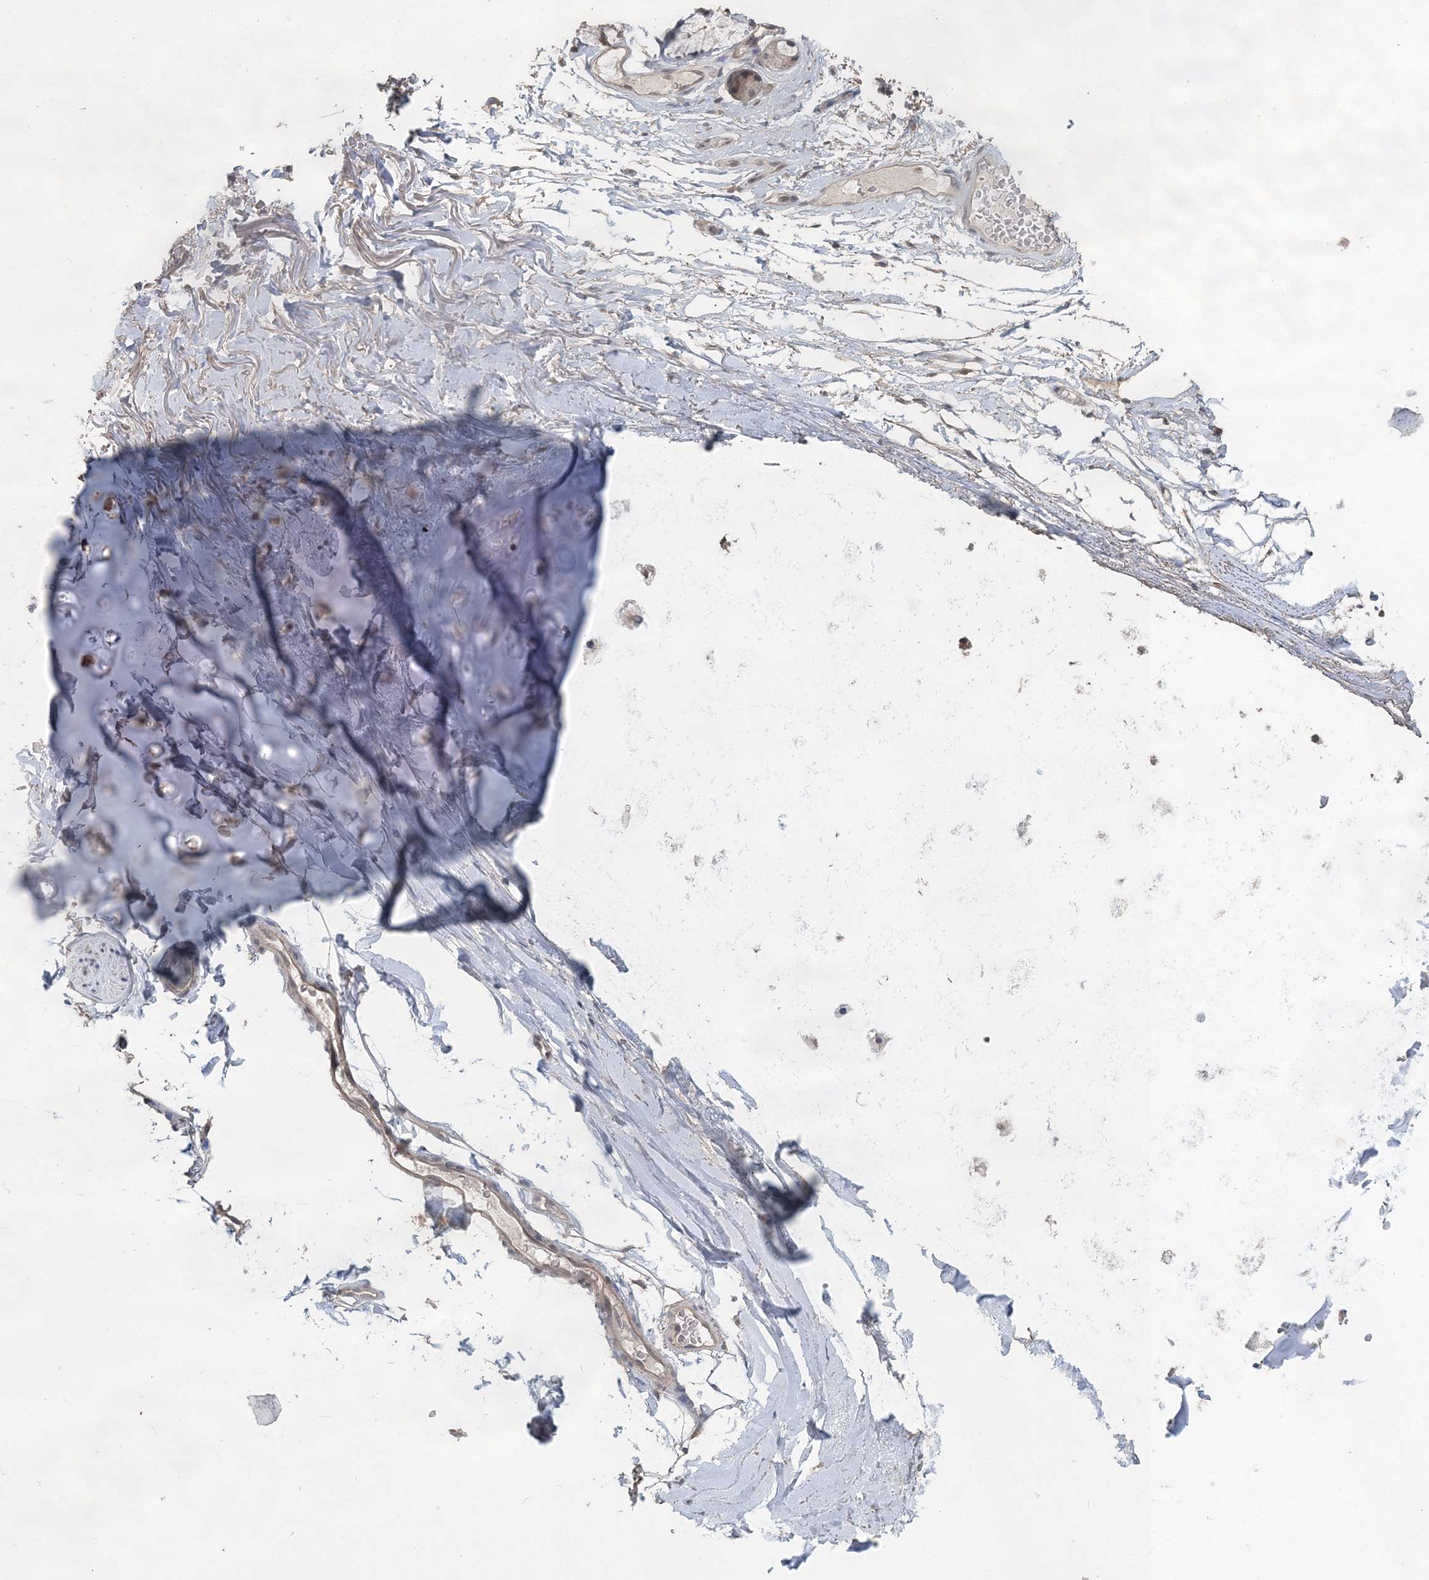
{"staining": {"intensity": "negative", "quantity": "none", "location": "none"}, "tissue": "adipose tissue", "cell_type": "Adipocytes", "image_type": "normal", "snomed": [{"axis": "morphology", "description": "Normal tissue, NOS"}, {"axis": "topography", "description": "Cartilage tissue"}, {"axis": "topography", "description": "Bronchus"}], "caption": "High power microscopy image of an immunohistochemistry micrograph of unremarkable adipose tissue, revealing no significant expression in adipocytes. Brightfield microscopy of immunohistochemistry stained with DAB (brown) and hematoxylin (blue), captured at high magnification.", "gene": "UIMC1", "patient": {"sex": "female", "age": 73}}